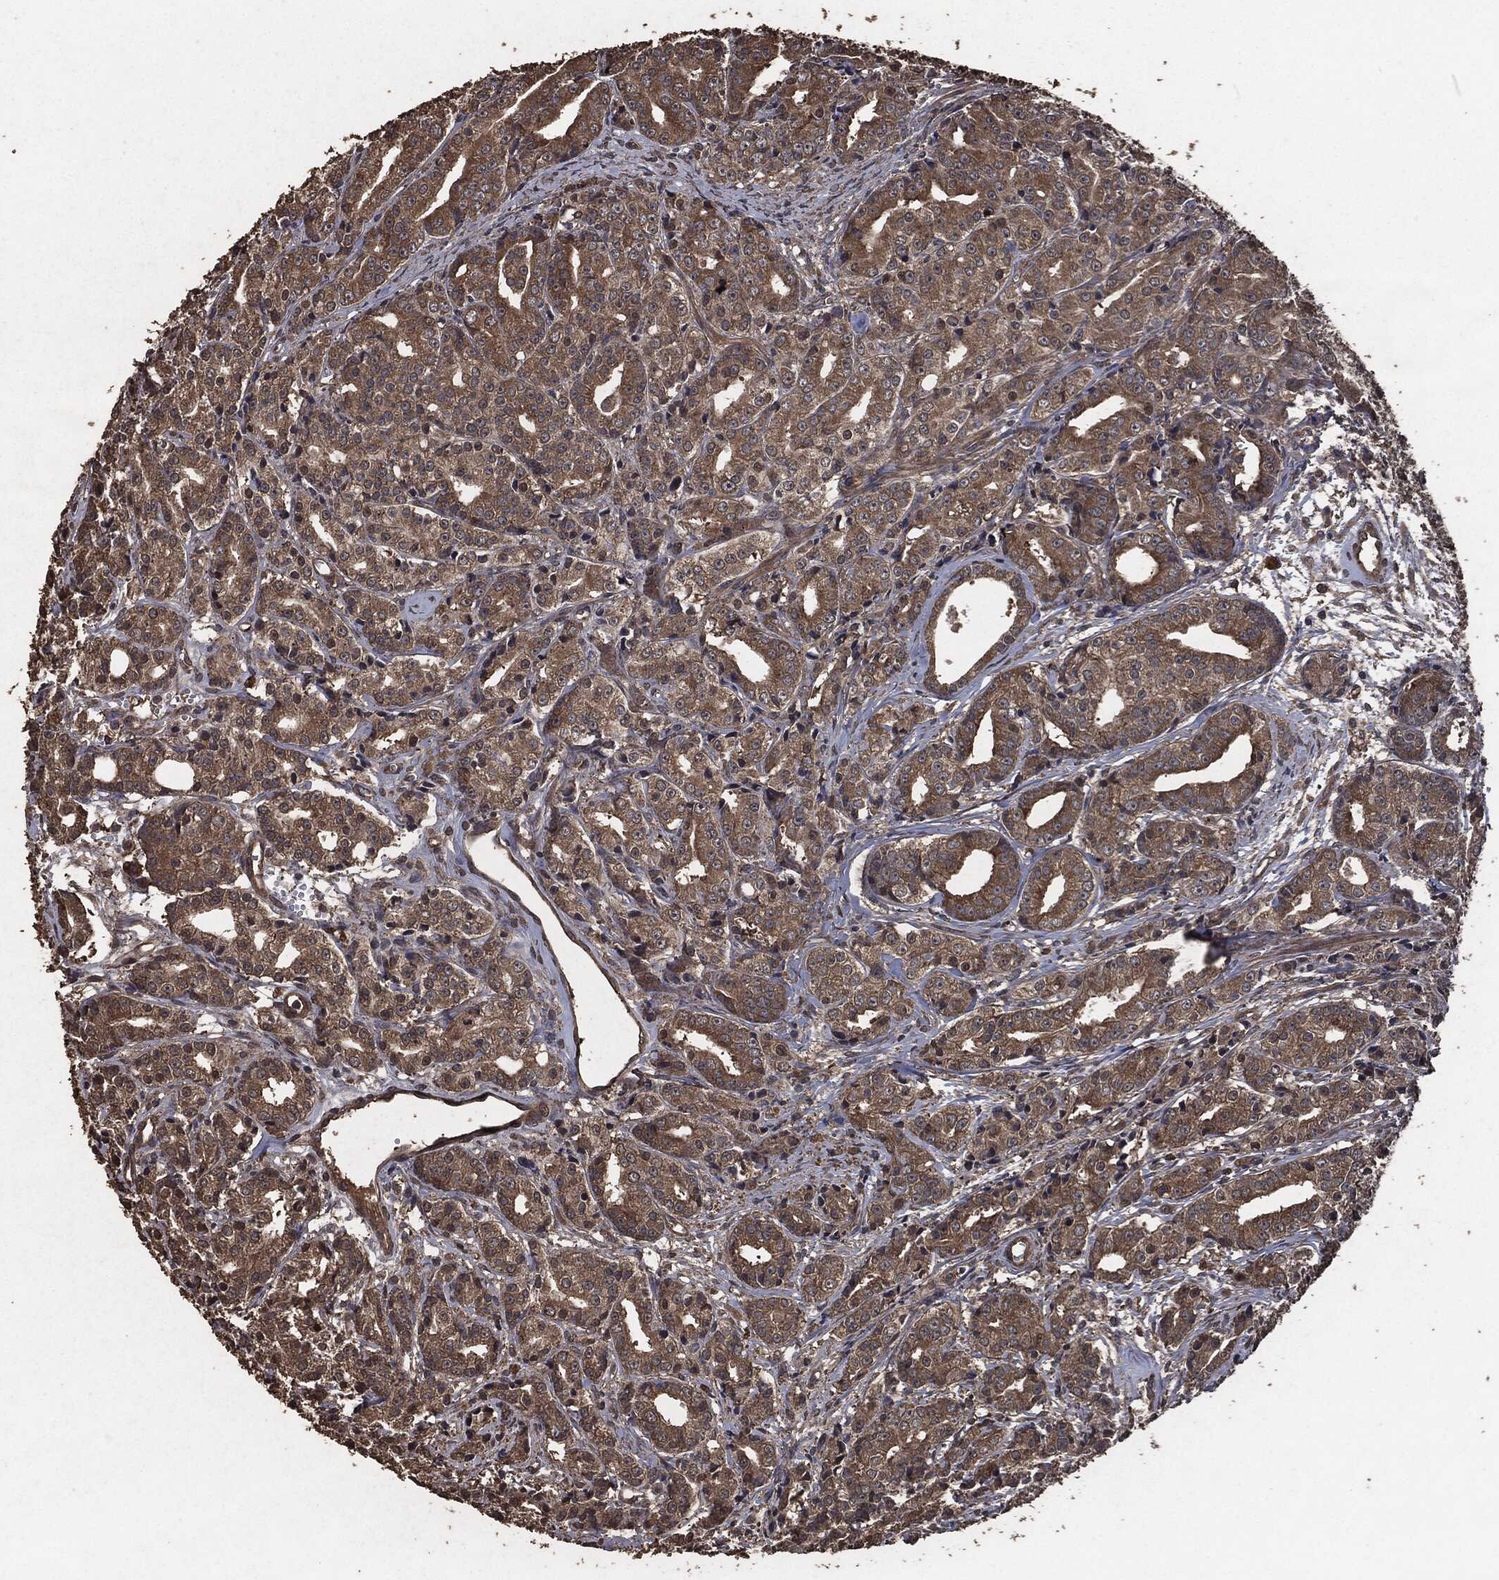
{"staining": {"intensity": "moderate", "quantity": ">75%", "location": "cytoplasmic/membranous"}, "tissue": "prostate cancer", "cell_type": "Tumor cells", "image_type": "cancer", "snomed": [{"axis": "morphology", "description": "Adenocarcinoma, Medium grade"}, {"axis": "topography", "description": "Prostate"}], "caption": "This image demonstrates immunohistochemistry staining of human prostate cancer (medium-grade adenocarcinoma), with medium moderate cytoplasmic/membranous expression in about >75% of tumor cells.", "gene": "AKT1S1", "patient": {"sex": "male", "age": 74}}